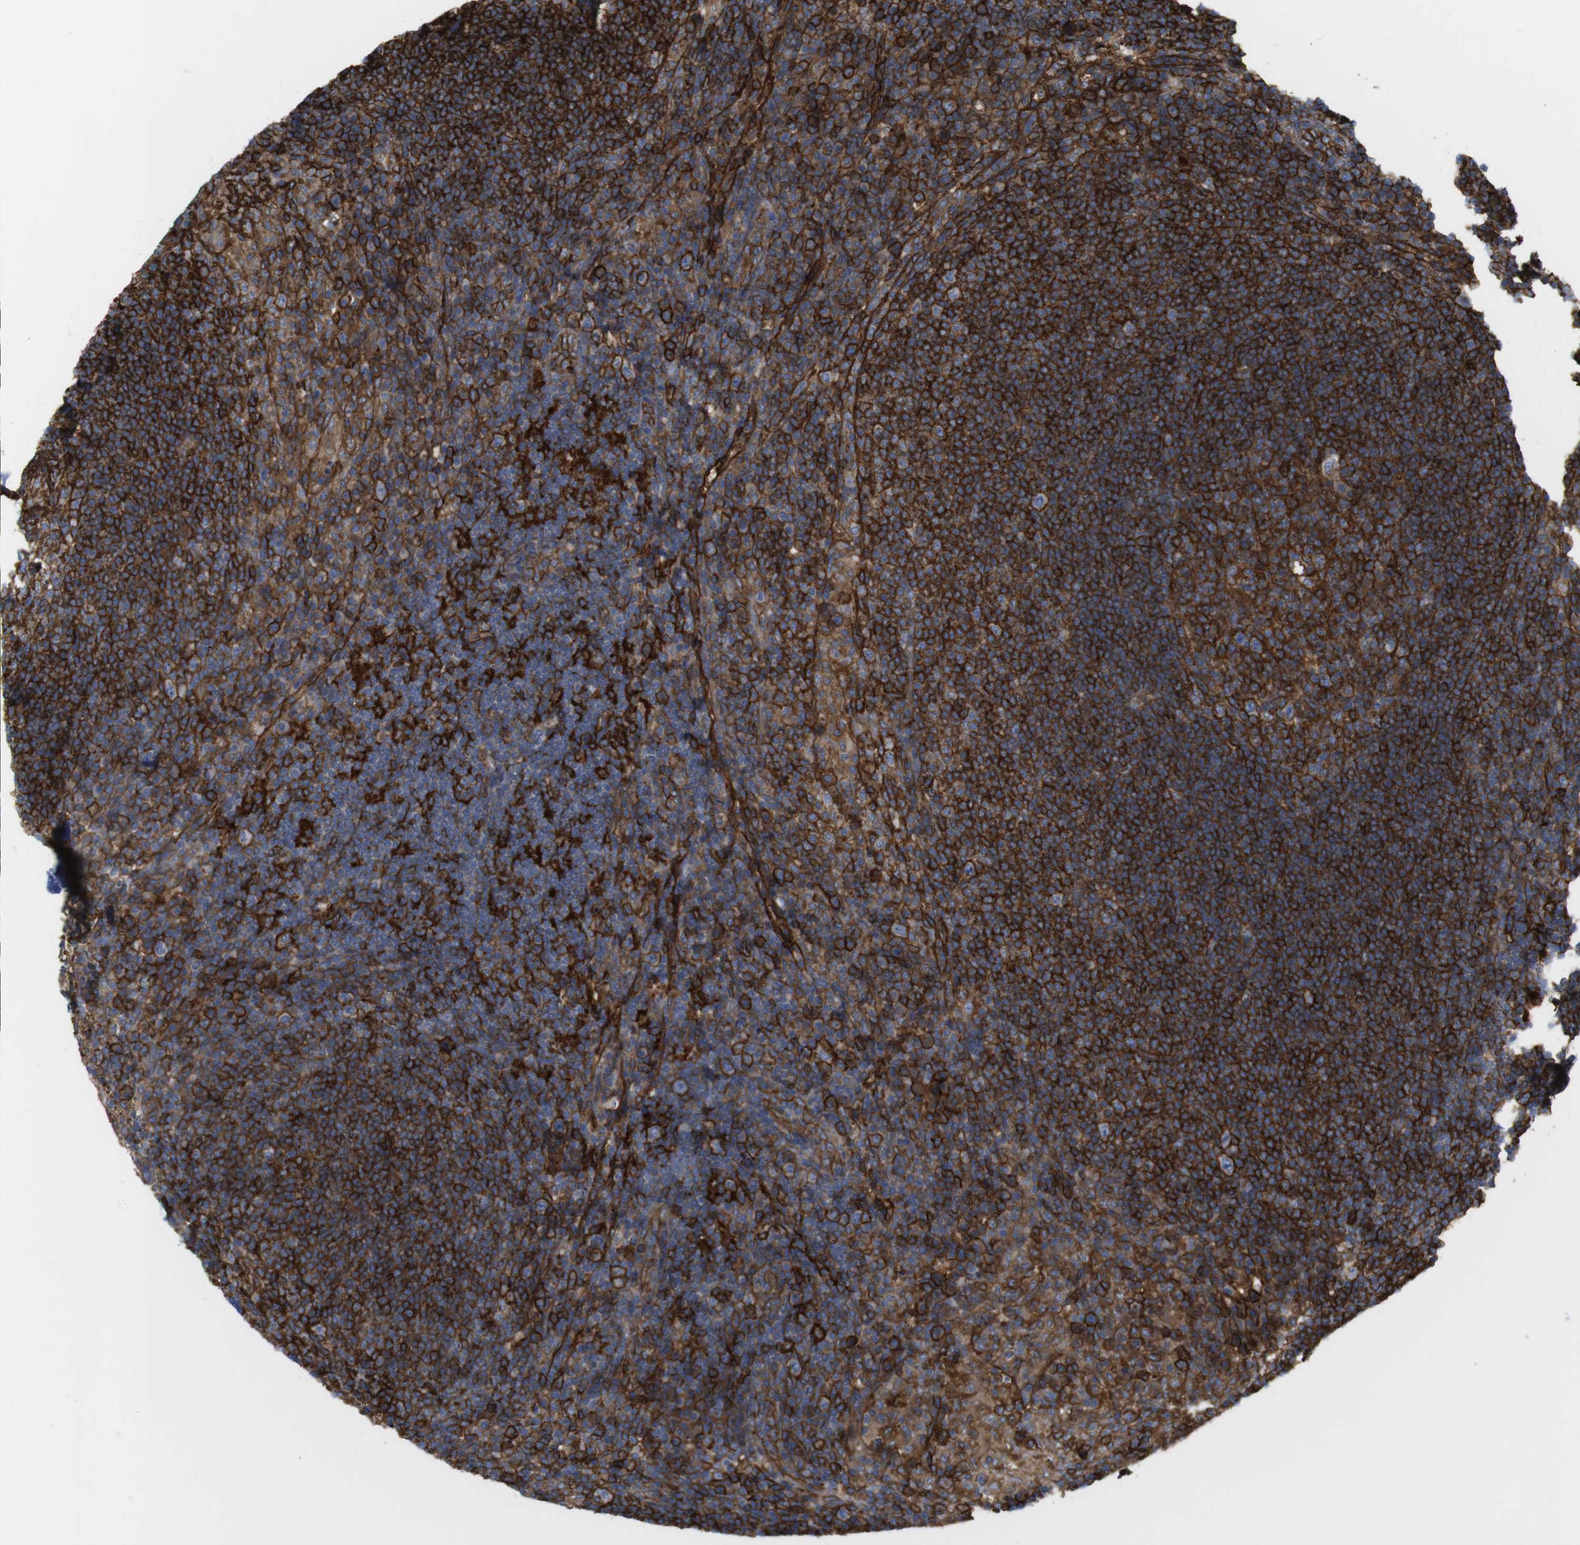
{"staining": {"intensity": "strong", "quantity": ">75%", "location": "cytoplasmic/membranous"}, "tissue": "lymph node", "cell_type": "Germinal center cells", "image_type": "normal", "snomed": [{"axis": "morphology", "description": "Normal tissue, NOS"}, {"axis": "topography", "description": "Lymph node"}], "caption": "A high amount of strong cytoplasmic/membranous staining is present in approximately >75% of germinal center cells in unremarkable lymph node.", "gene": "CCR6", "patient": {"sex": "female", "age": 53}}